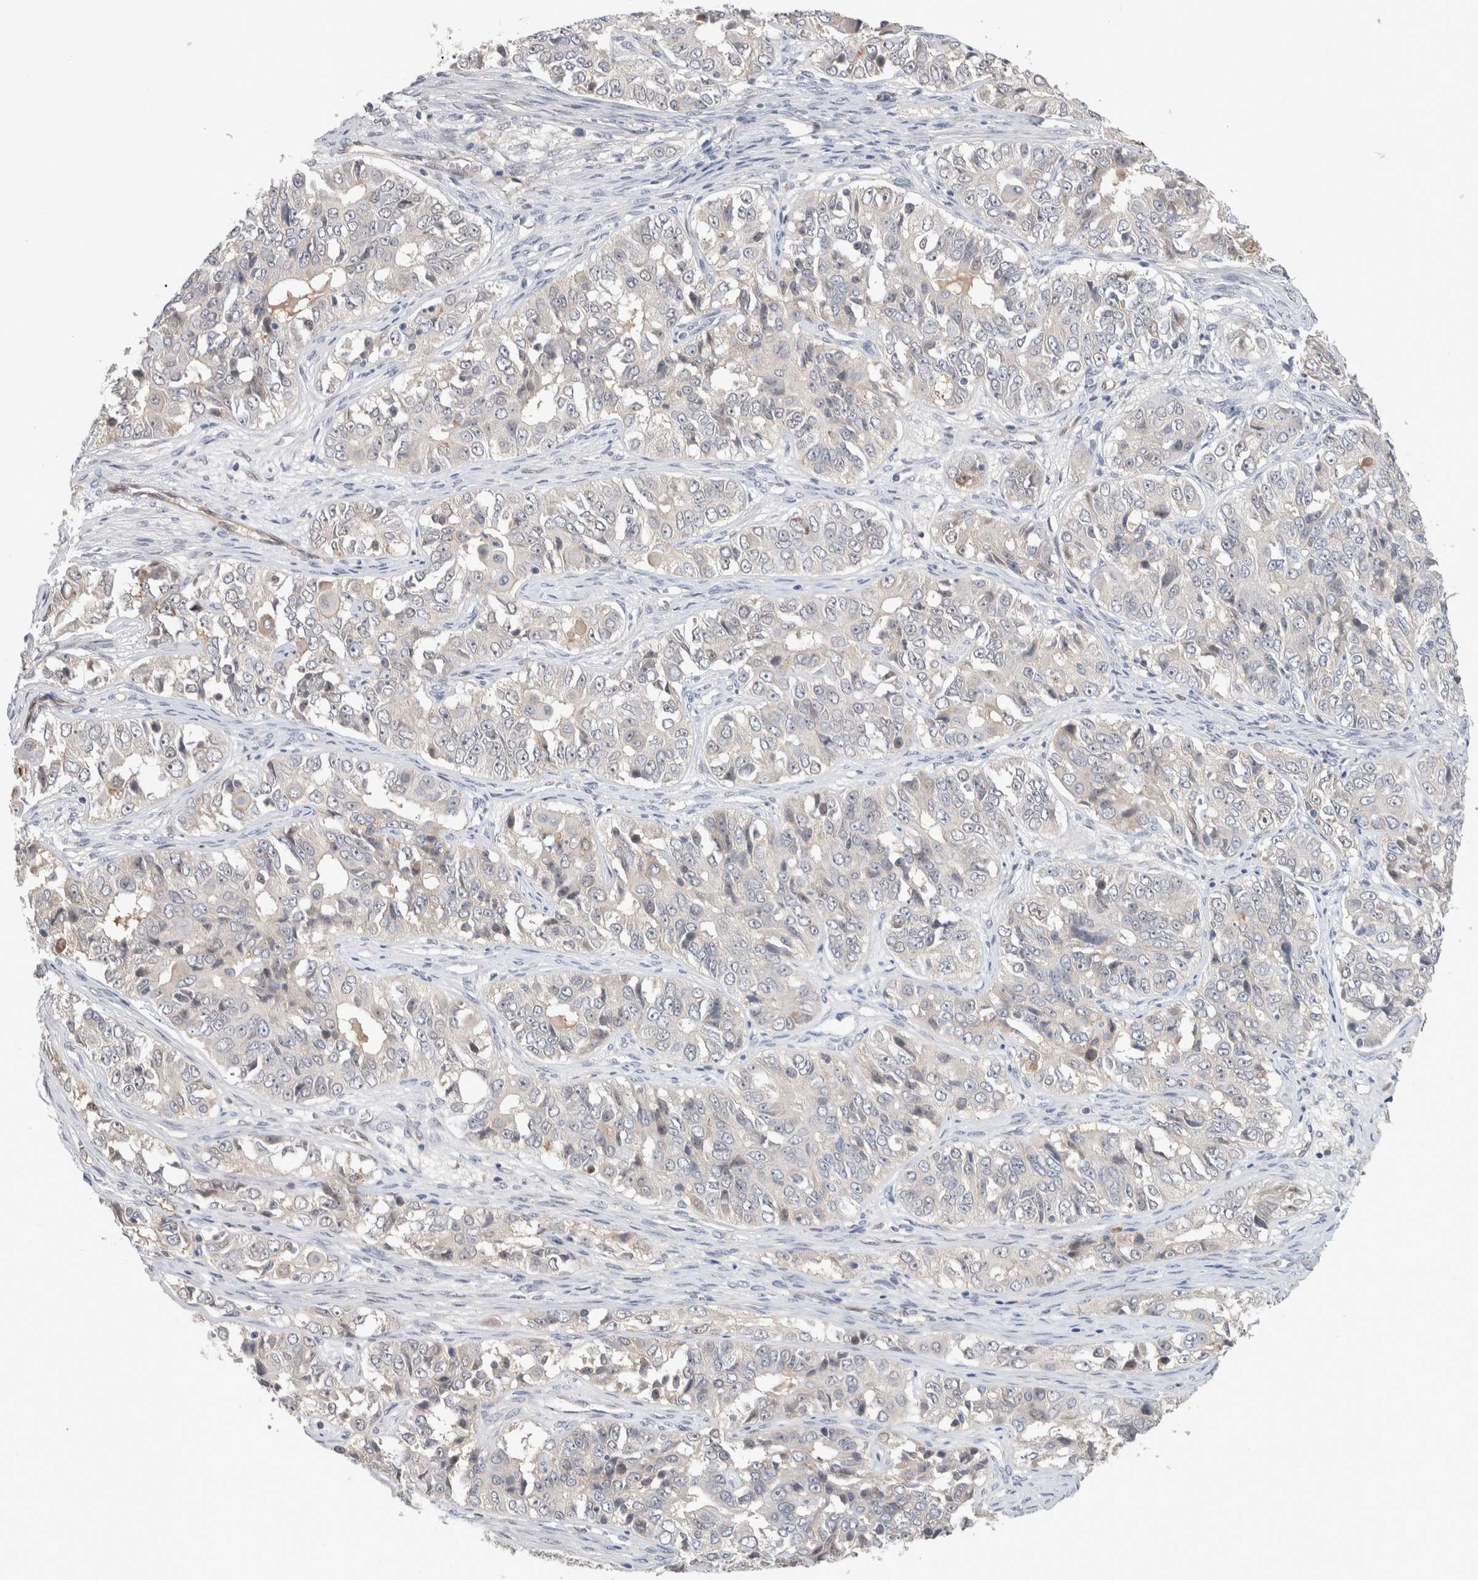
{"staining": {"intensity": "negative", "quantity": "none", "location": "none"}, "tissue": "ovarian cancer", "cell_type": "Tumor cells", "image_type": "cancer", "snomed": [{"axis": "morphology", "description": "Carcinoma, endometroid"}, {"axis": "topography", "description": "Ovary"}], "caption": "An image of human ovarian endometroid carcinoma is negative for staining in tumor cells.", "gene": "DEPTOR", "patient": {"sex": "female", "age": 51}}